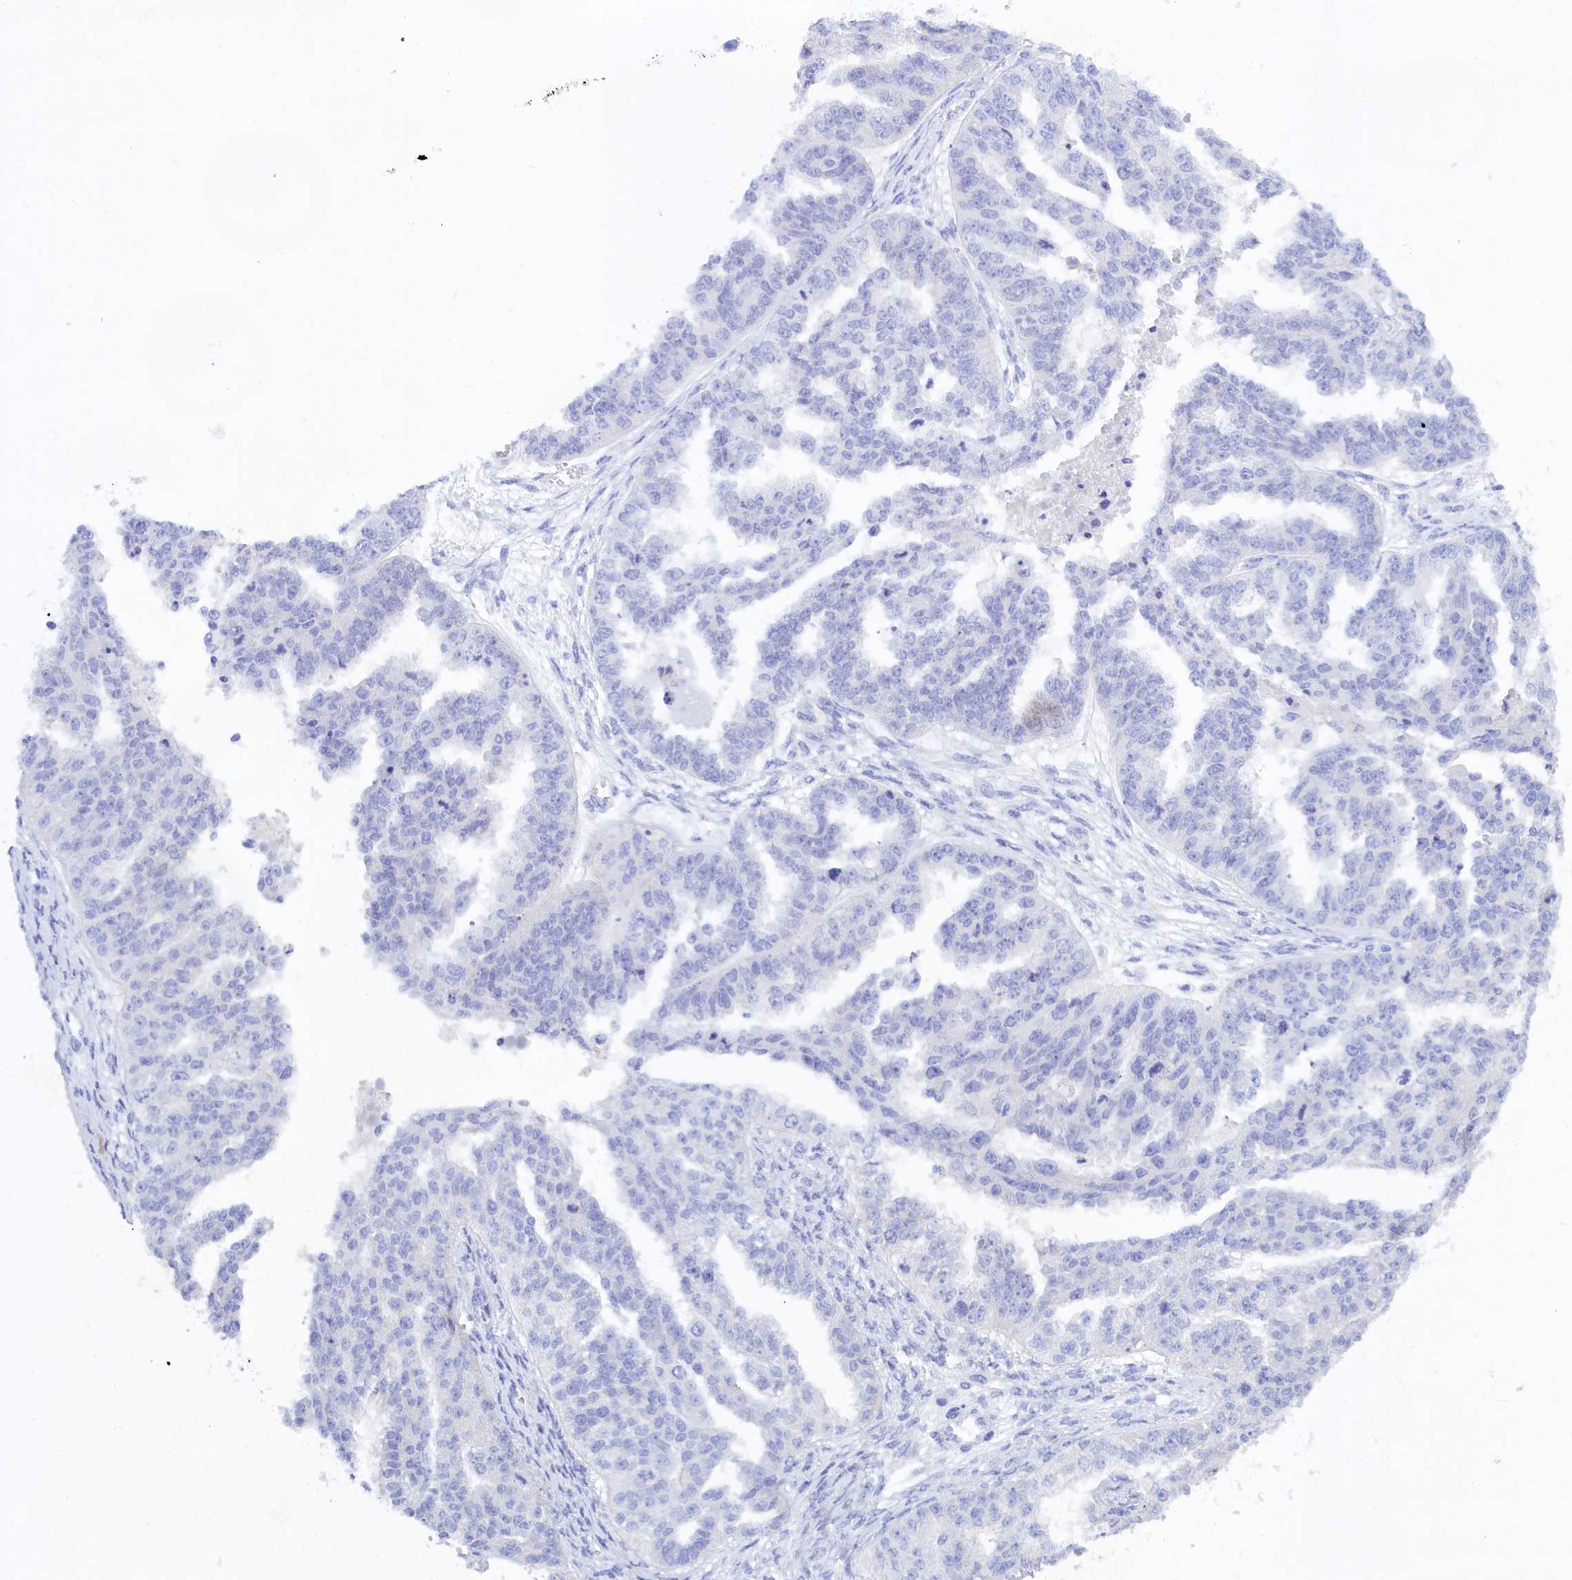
{"staining": {"intensity": "negative", "quantity": "none", "location": "none"}, "tissue": "ovarian cancer", "cell_type": "Tumor cells", "image_type": "cancer", "snomed": [{"axis": "morphology", "description": "Cystadenocarcinoma, serous, NOS"}, {"axis": "topography", "description": "Ovary"}], "caption": "Immunohistochemistry of human serous cystadenocarcinoma (ovarian) shows no staining in tumor cells.", "gene": "TRIM10", "patient": {"sex": "female", "age": 58}}